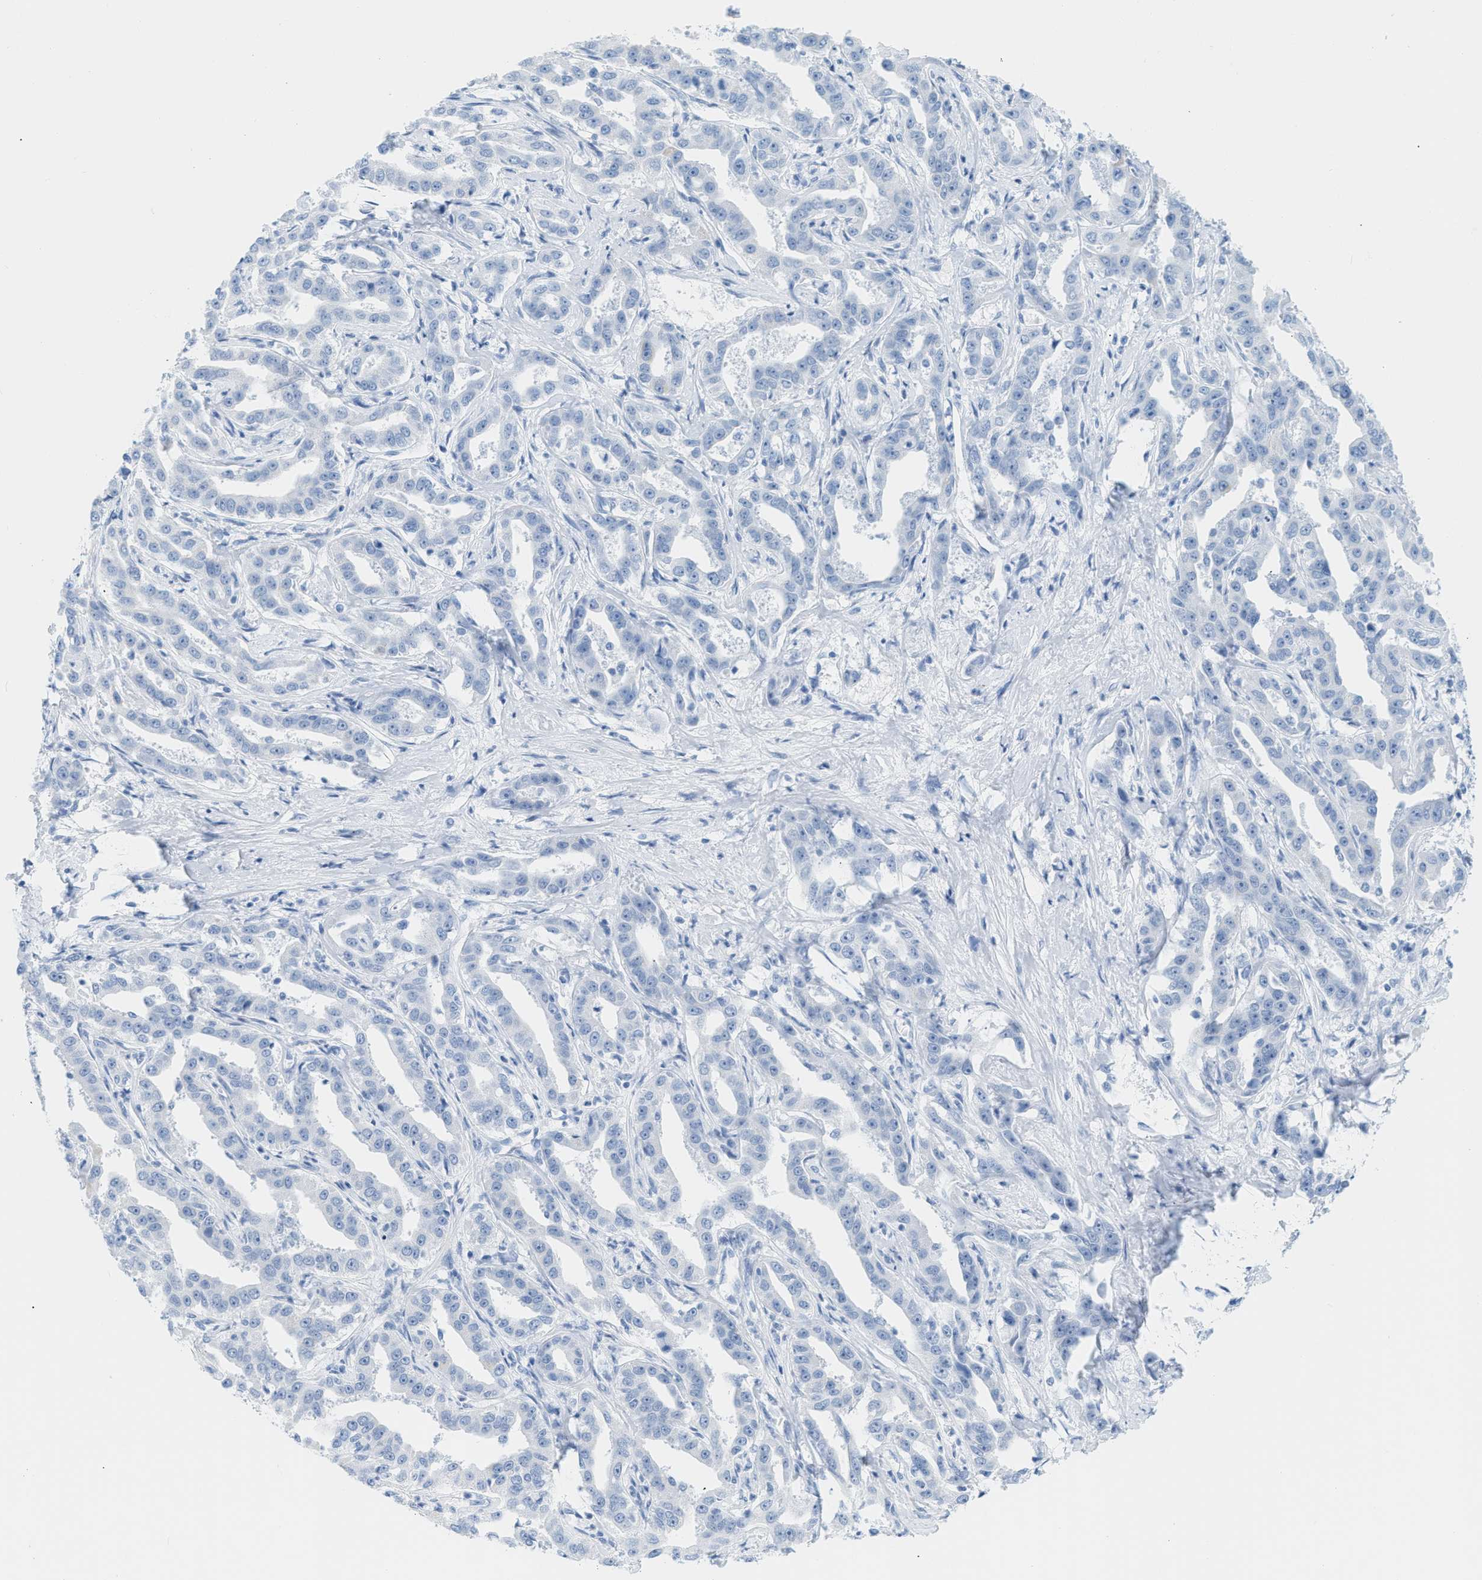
{"staining": {"intensity": "negative", "quantity": "none", "location": "none"}, "tissue": "liver cancer", "cell_type": "Tumor cells", "image_type": "cancer", "snomed": [{"axis": "morphology", "description": "Cholangiocarcinoma"}, {"axis": "topography", "description": "Liver"}], "caption": "Micrograph shows no significant protein expression in tumor cells of liver cancer (cholangiocarcinoma).", "gene": "DES", "patient": {"sex": "male", "age": 59}}